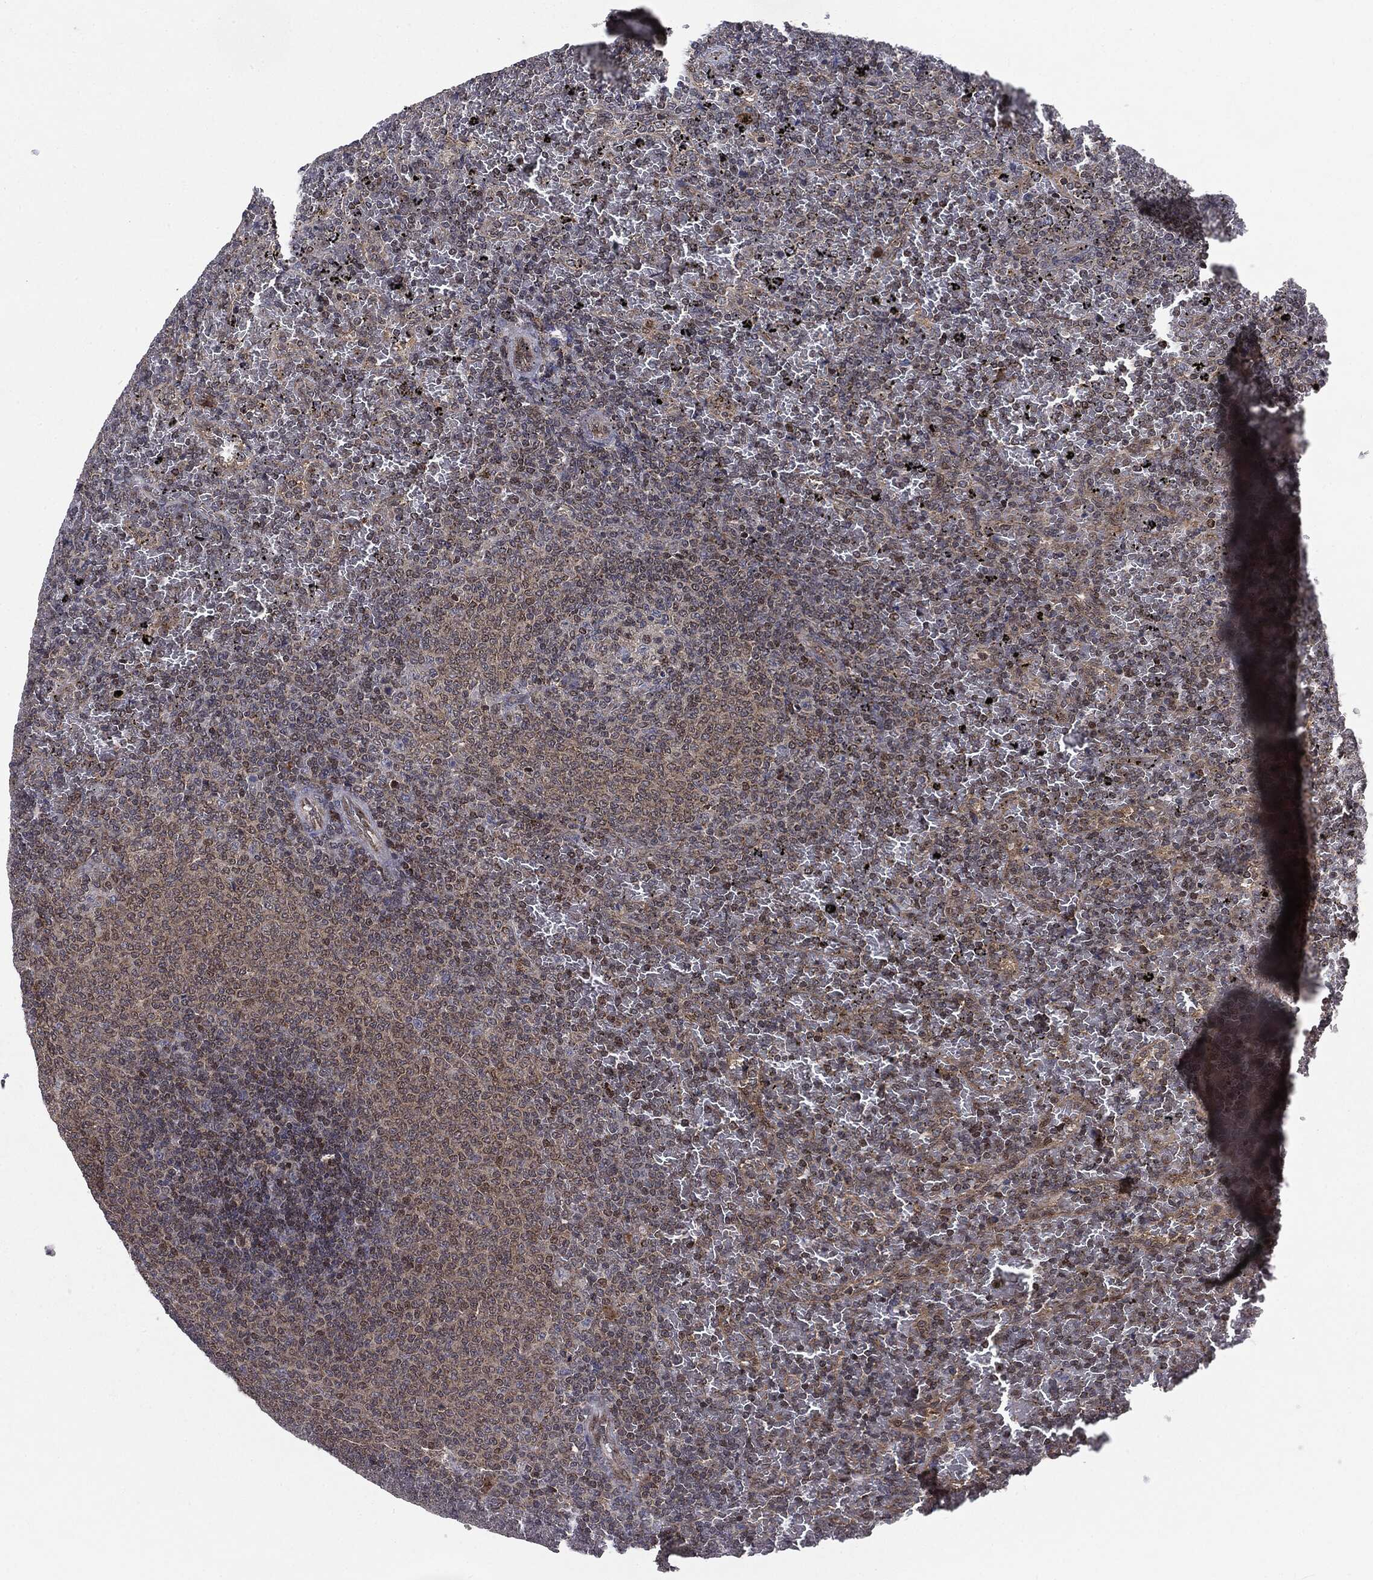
{"staining": {"intensity": "negative", "quantity": "none", "location": "none"}, "tissue": "lymphoma", "cell_type": "Tumor cells", "image_type": "cancer", "snomed": [{"axis": "morphology", "description": "Malignant lymphoma, non-Hodgkin's type, Low grade"}, {"axis": "topography", "description": "Spleen"}], "caption": "There is no significant staining in tumor cells of malignant lymphoma, non-Hodgkin's type (low-grade).", "gene": "PTPA", "patient": {"sex": "female", "age": 77}}